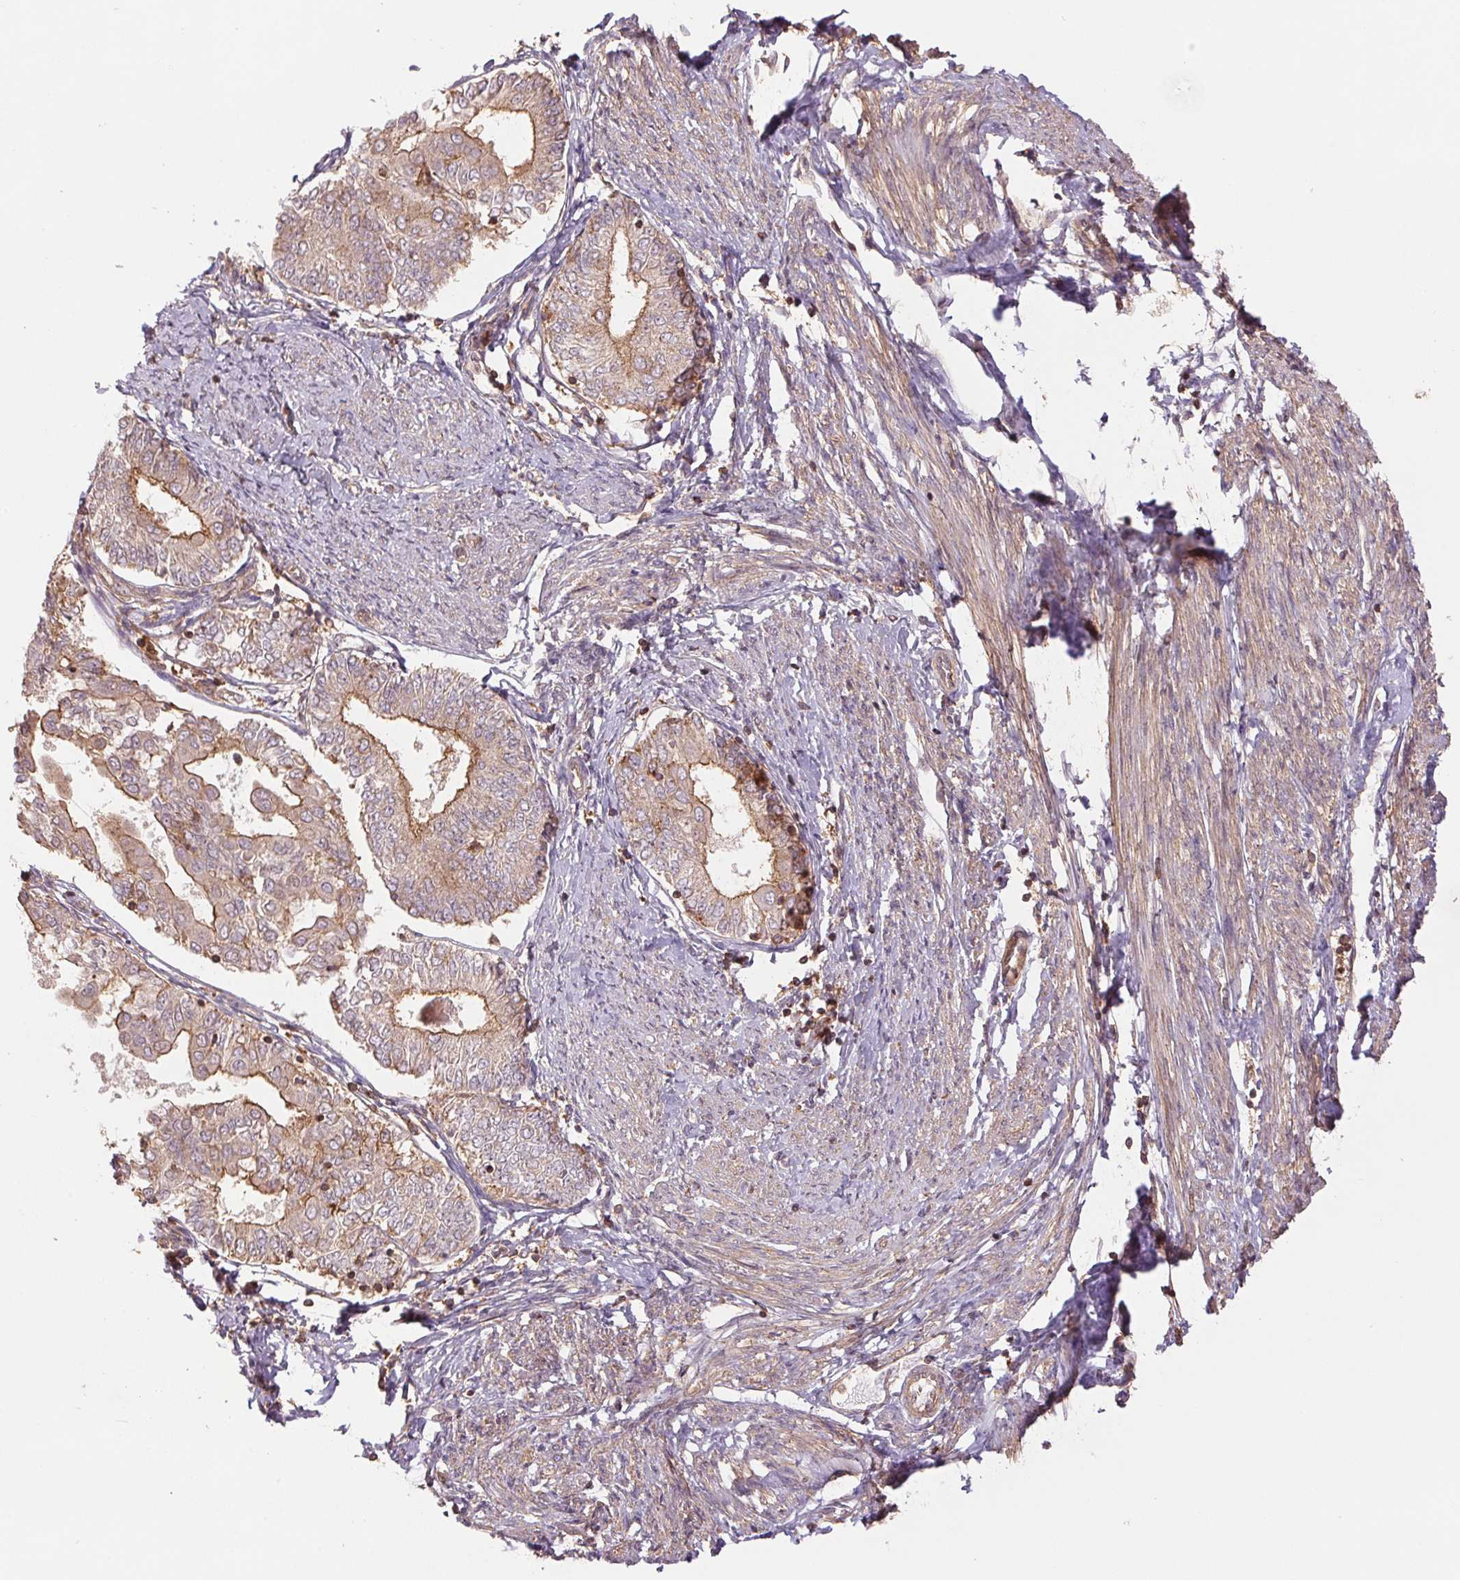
{"staining": {"intensity": "moderate", "quantity": ">75%", "location": "cytoplasmic/membranous"}, "tissue": "endometrial cancer", "cell_type": "Tumor cells", "image_type": "cancer", "snomed": [{"axis": "morphology", "description": "Adenocarcinoma, NOS"}, {"axis": "topography", "description": "Endometrium"}], "caption": "Adenocarcinoma (endometrial) stained for a protein displays moderate cytoplasmic/membranous positivity in tumor cells.", "gene": "TUBA3D", "patient": {"sex": "female", "age": 68}}